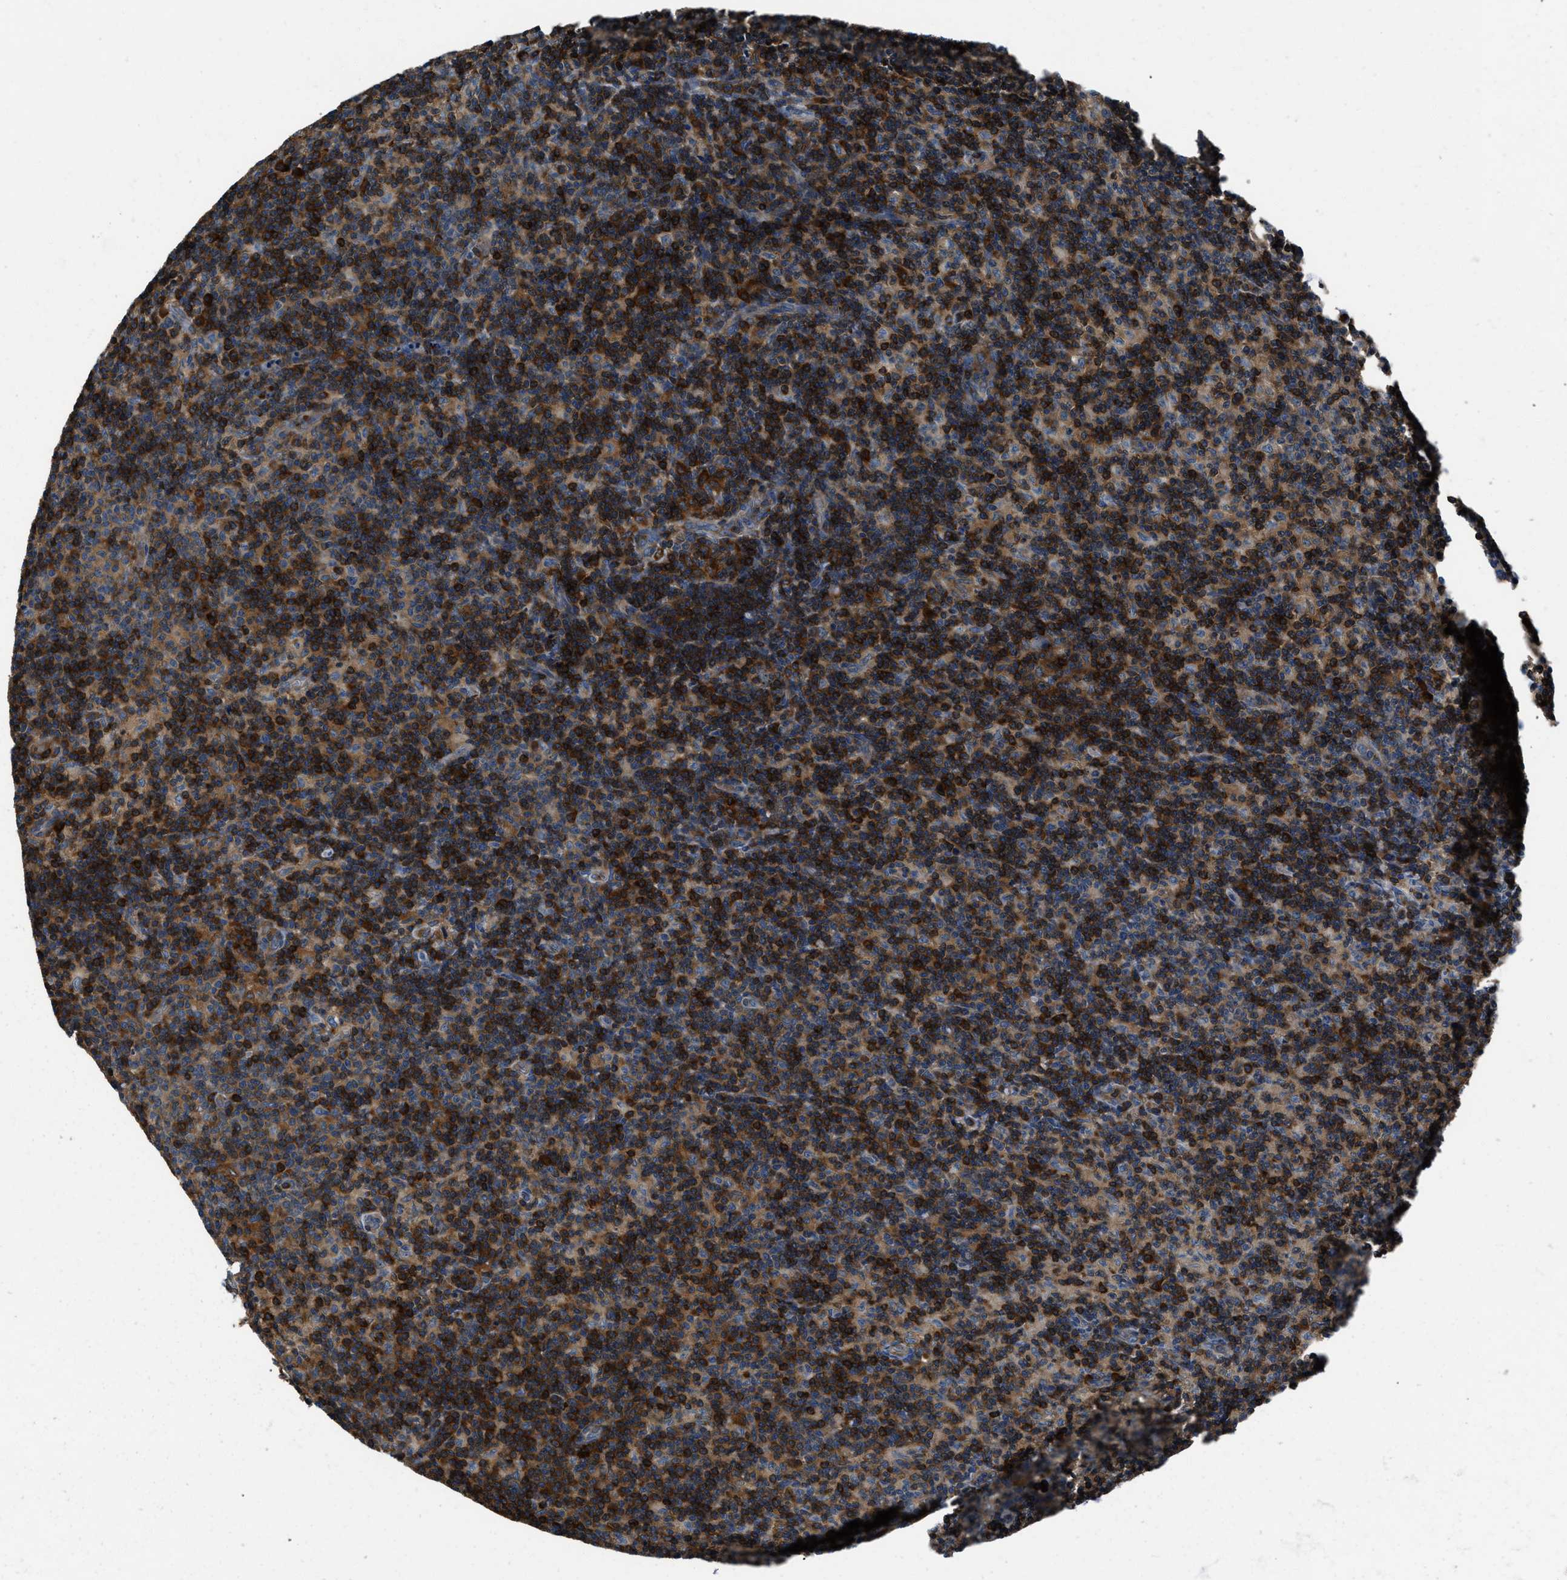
{"staining": {"intensity": "strong", "quantity": ">75%", "location": "cytoplasmic/membranous"}, "tissue": "lymph node", "cell_type": "Germinal center cells", "image_type": "normal", "snomed": [{"axis": "morphology", "description": "Normal tissue, NOS"}, {"axis": "morphology", "description": "Inflammation, NOS"}, {"axis": "topography", "description": "Lymph node"}], "caption": "Germinal center cells display high levels of strong cytoplasmic/membranous expression in about >75% of cells in unremarkable human lymph node.", "gene": "YARS1", "patient": {"sex": "male", "age": 55}}